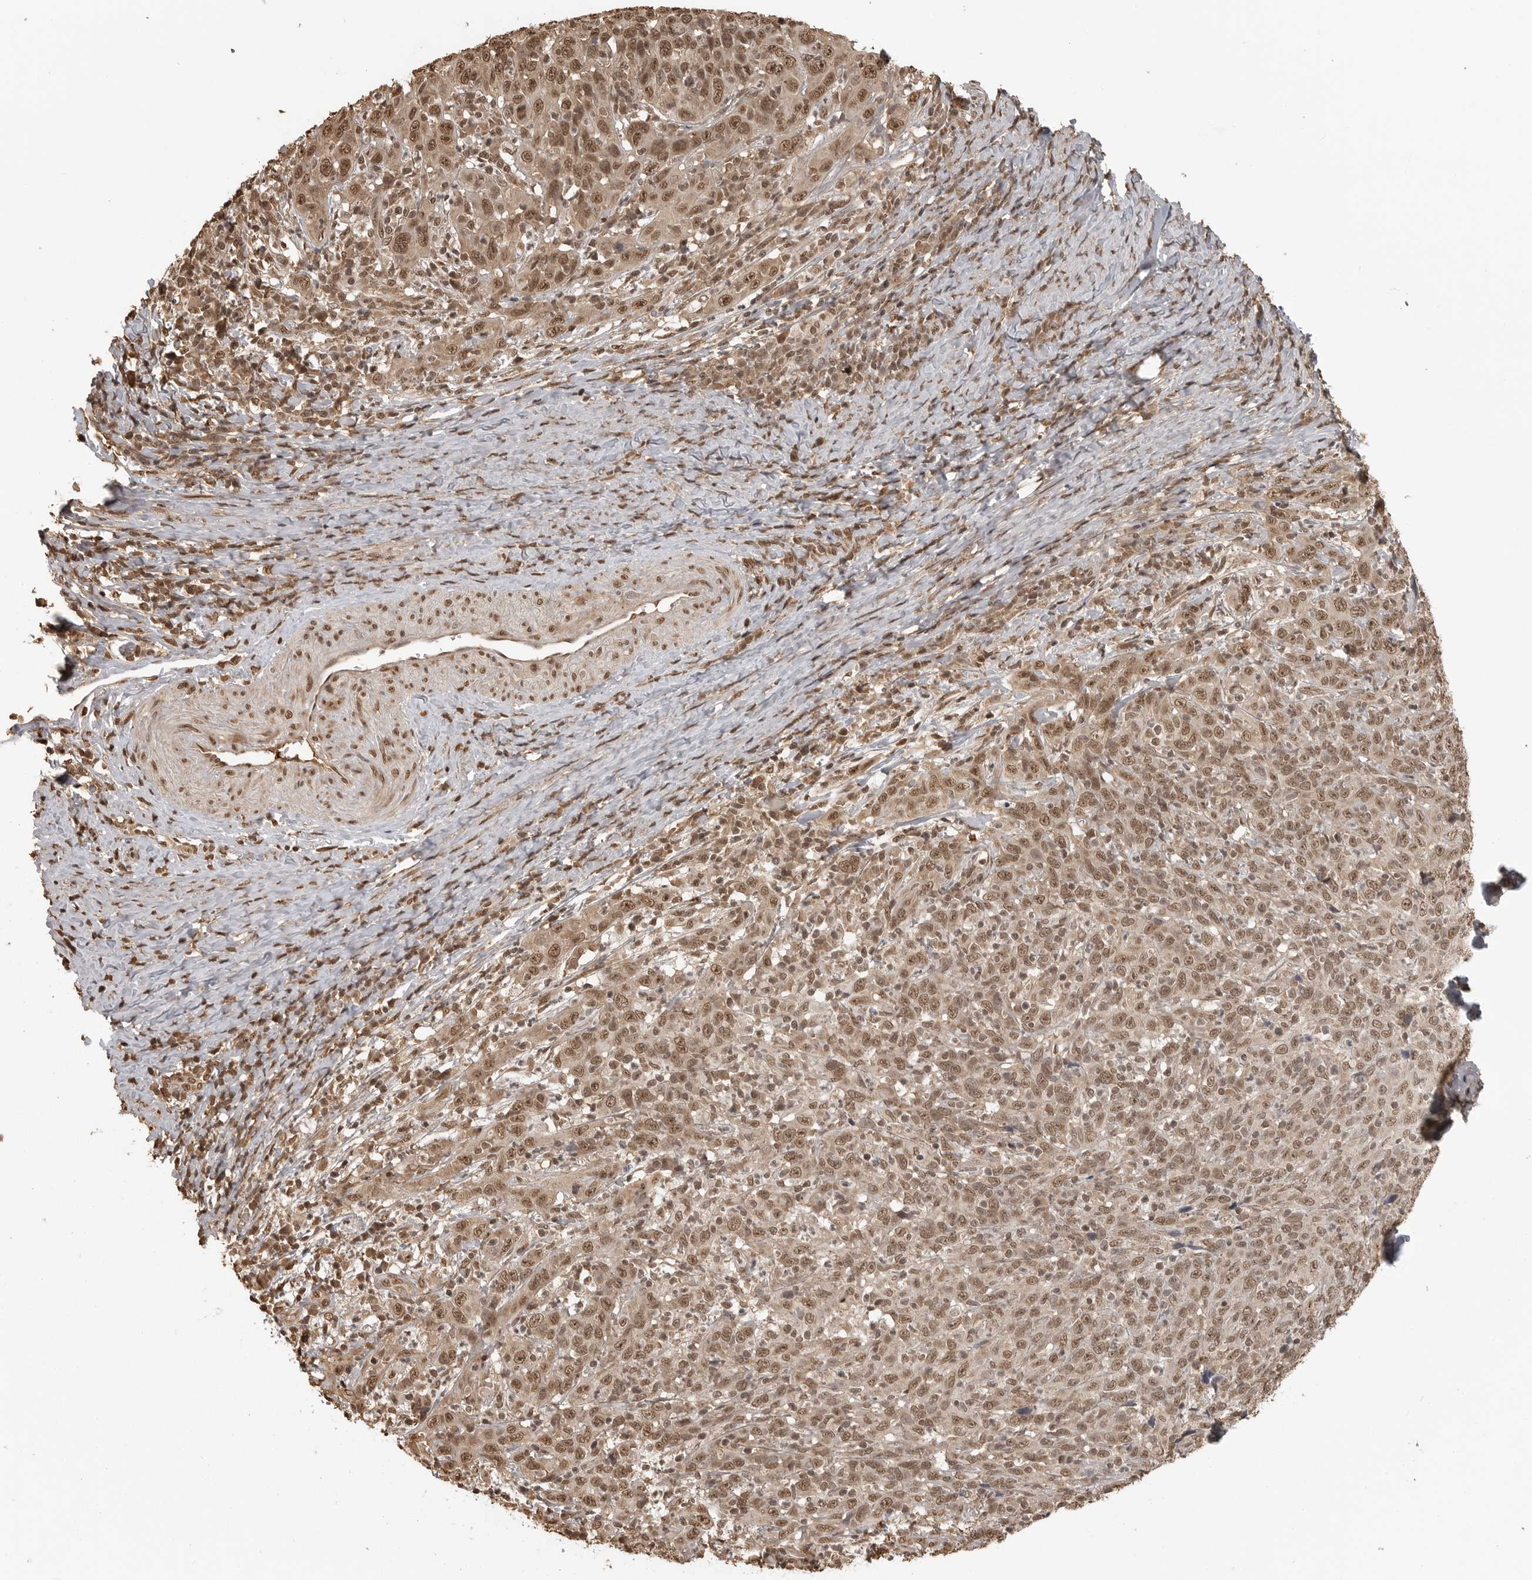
{"staining": {"intensity": "moderate", "quantity": ">75%", "location": "nuclear"}, "tissue": "cervical cancer", "cell_type": "Tumor cells", "image_type": "cancer", "snomed": [{"axis": "morphology", "description": "Squamous cell carcinoma, NOS"}, {"axis": "topography", "description": "Cervix"}], "caption": "Tumor cells show medium levels of moderate nuclear staining in approximately >75% of cells in human squamous cell carcinoma (cervical).", "gene": "CLOCK", "patient": {"sex": "female", "age": 46}}